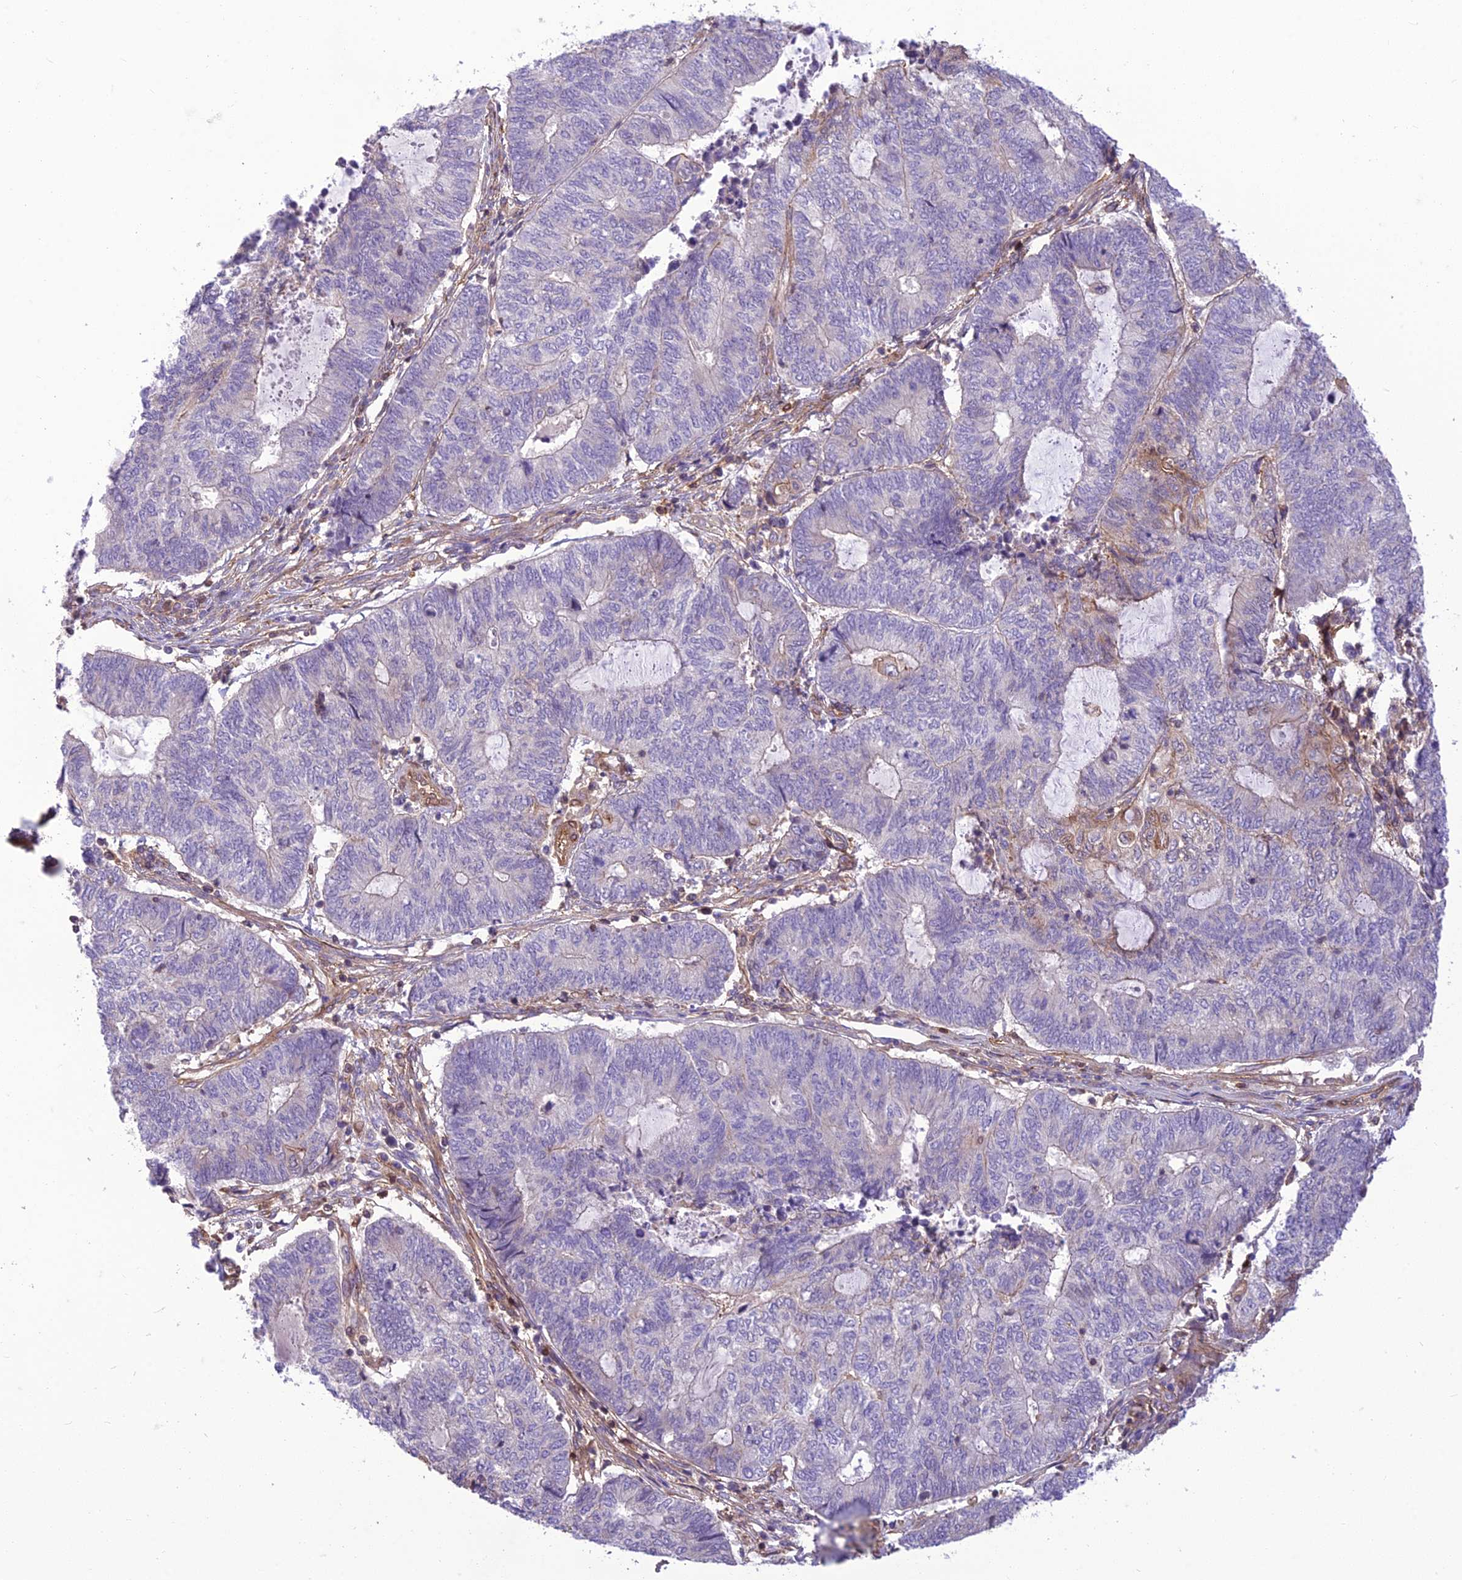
{"staining": {"intensity": "moderate", "quantity": "<25%", "location": "cytoplasmic/membranous"}, "tissue": "endometrial cancer", "cell_type": "Tumor cells", "image_type": "cancer", "snomed": [{"axis": "morphology", "description": "Adenocarcinoma, NOS"}, {"axis": "topography", "description": "Uterus"}, {"axis": "topography", "description": "Endometrium"}], "caption": "Endometrial cancer stained with a protein marker demonstrates moderate staining in tumor cells.", "gene": "HPSE2", "patient": {"sex": "female", "age": 70}}